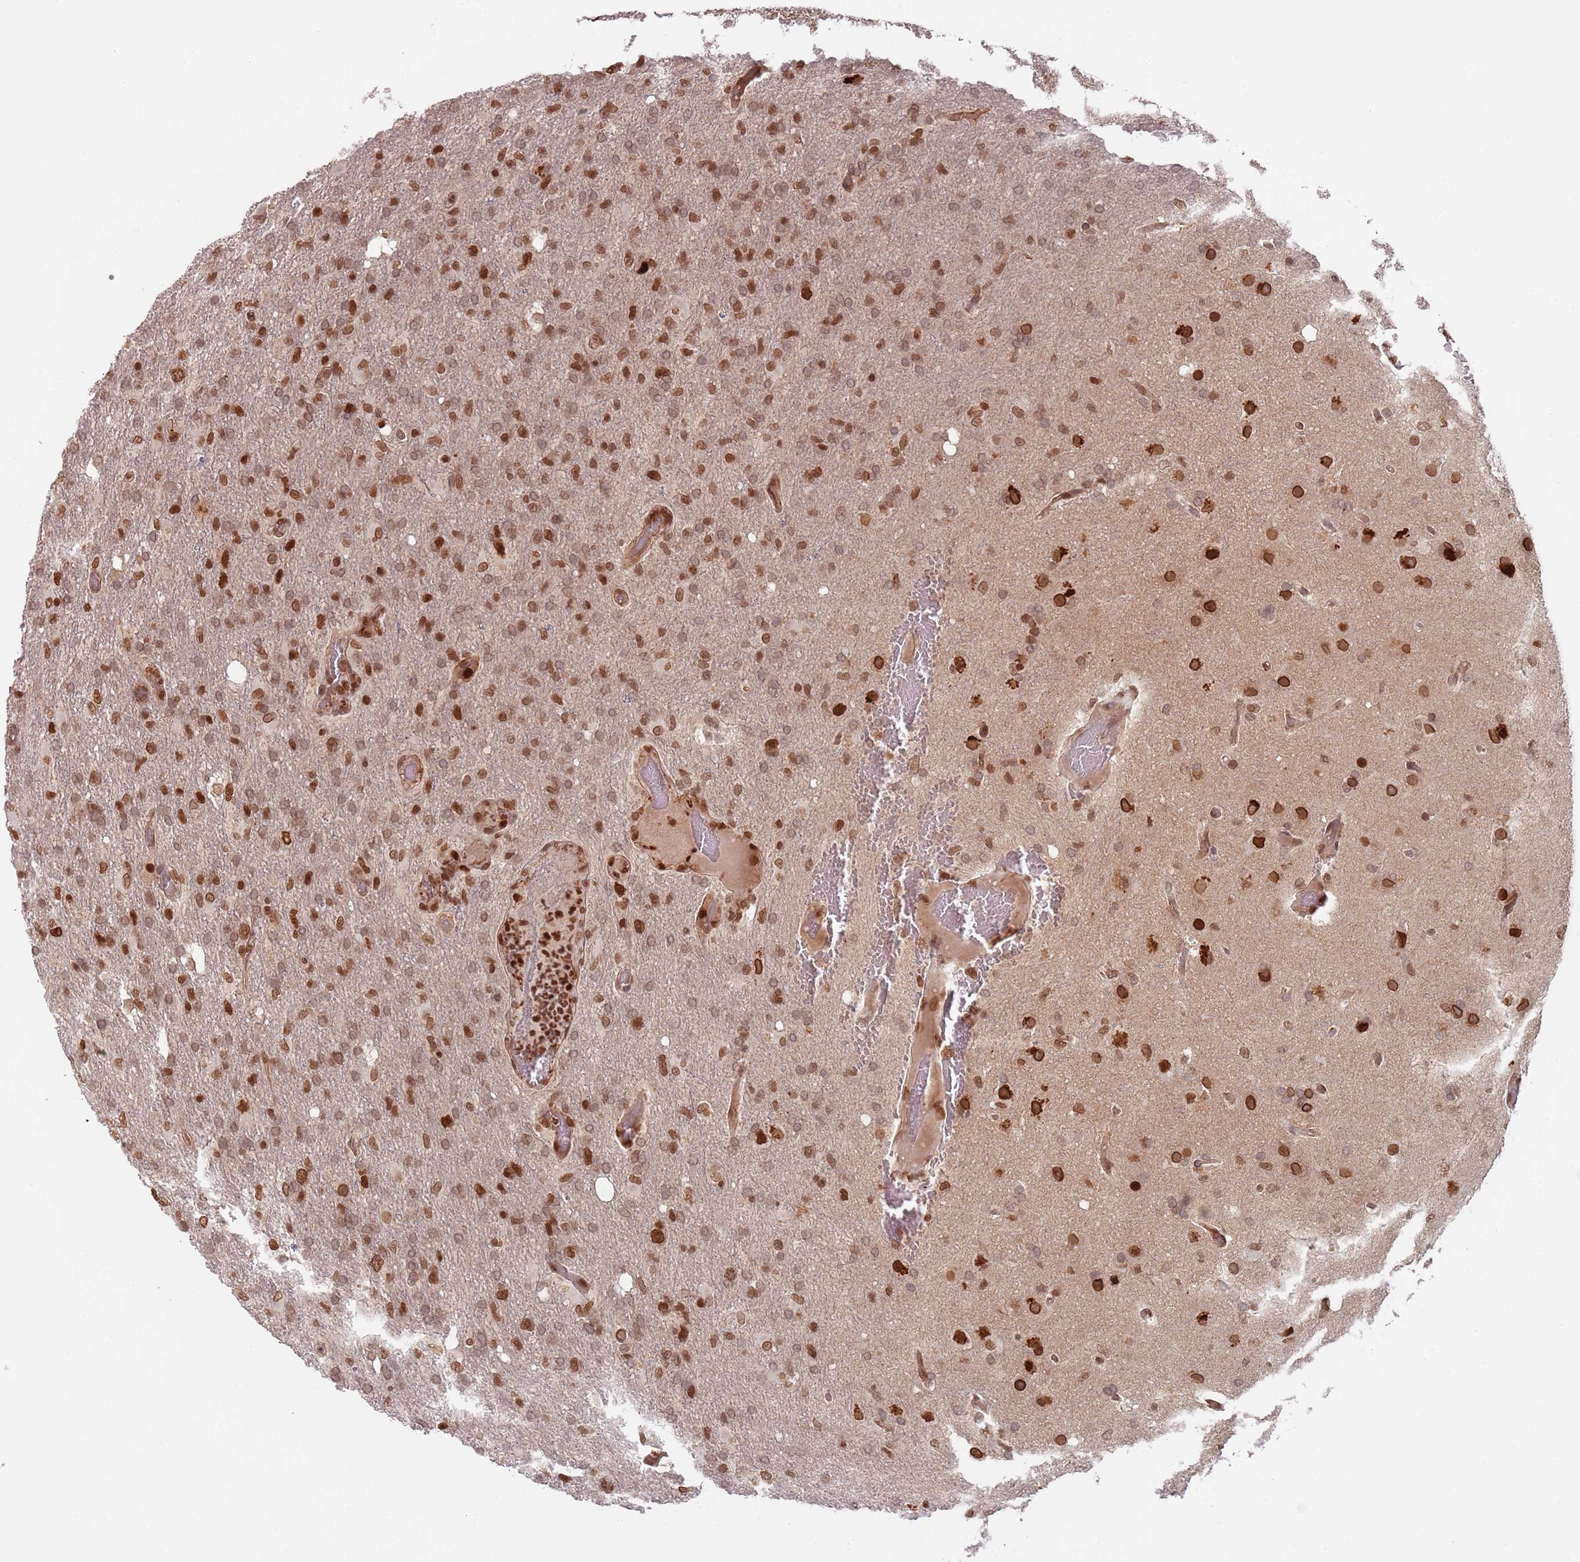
{"staining": {"intensity": "strong", "quantity": "25%-75%", "location": "cytoplasmic/membranous,nuclear"}, "tissue": "glioma", "cell_type": "Tumor cells", "image_type": "cancer", "snomed": [{"axis": "morphology", "description": "Glioma, malignant, High grade"}, {"axis": "topography", "description": "Brain"}], "caption": "High-grade glioma (malignant) stained for a protein reveals strong cytoplasmic/membranous and nuclear positivity in tumor cells.", "gene": "NUP50", "patient": {"sex": "female", "age": 74}}